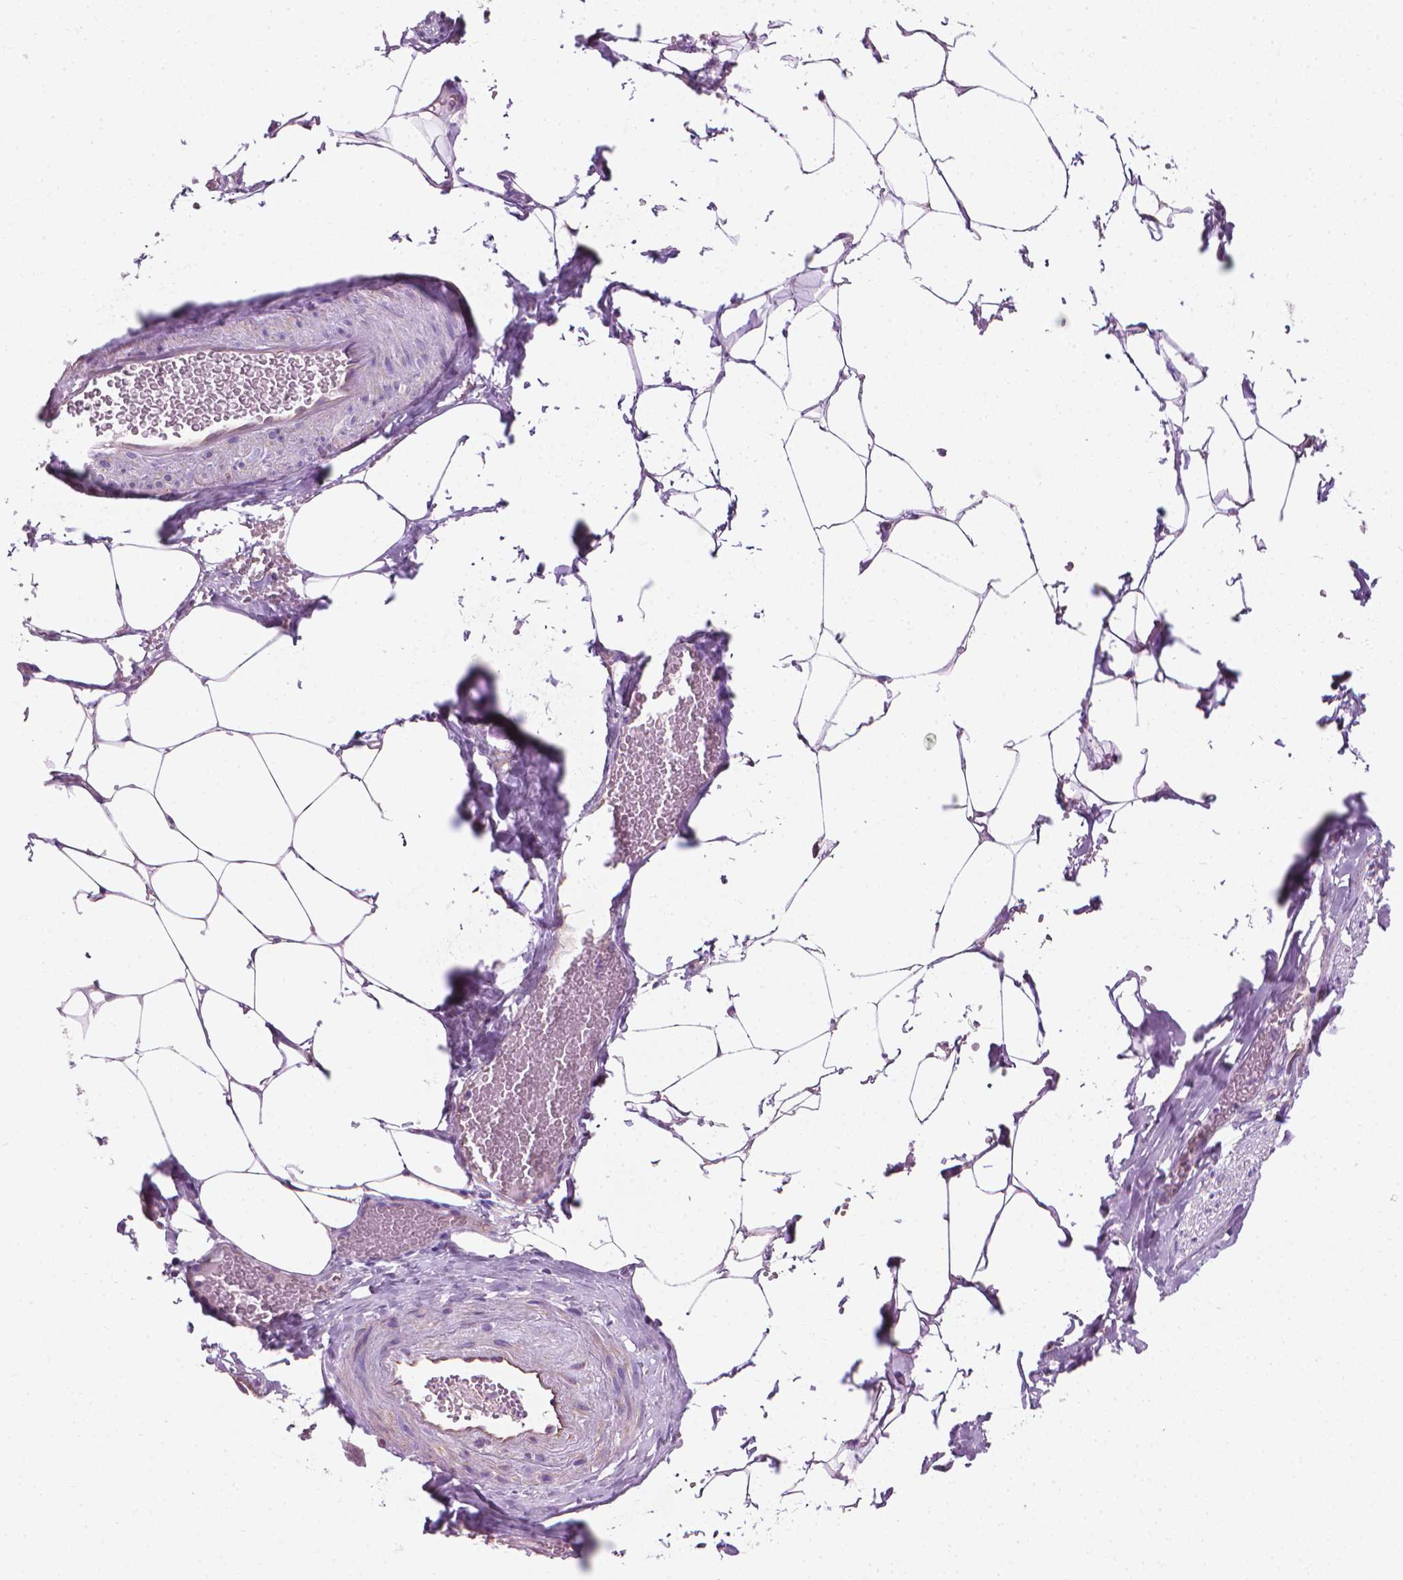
{"staining": {"intensity": "negative", "quantity": "none", "location": "none"}, "tissue": "adipose tissue", "cell_type": "Adipocytes", "image_type": "normal", "snomed": [{"axis": "morphology", "description": "Normal tissue, NOS"}, {"axis": "topography", "description": "Prostate"}, {"axis": "topography", "description": "Peripheral nerve tissue"}], "caption": "Protein analysis of benign adipose tissue demonstrates no significant staining in adipocytes.", "gene": "KRT73", "patient": {"sex": "male", "age": 55}}